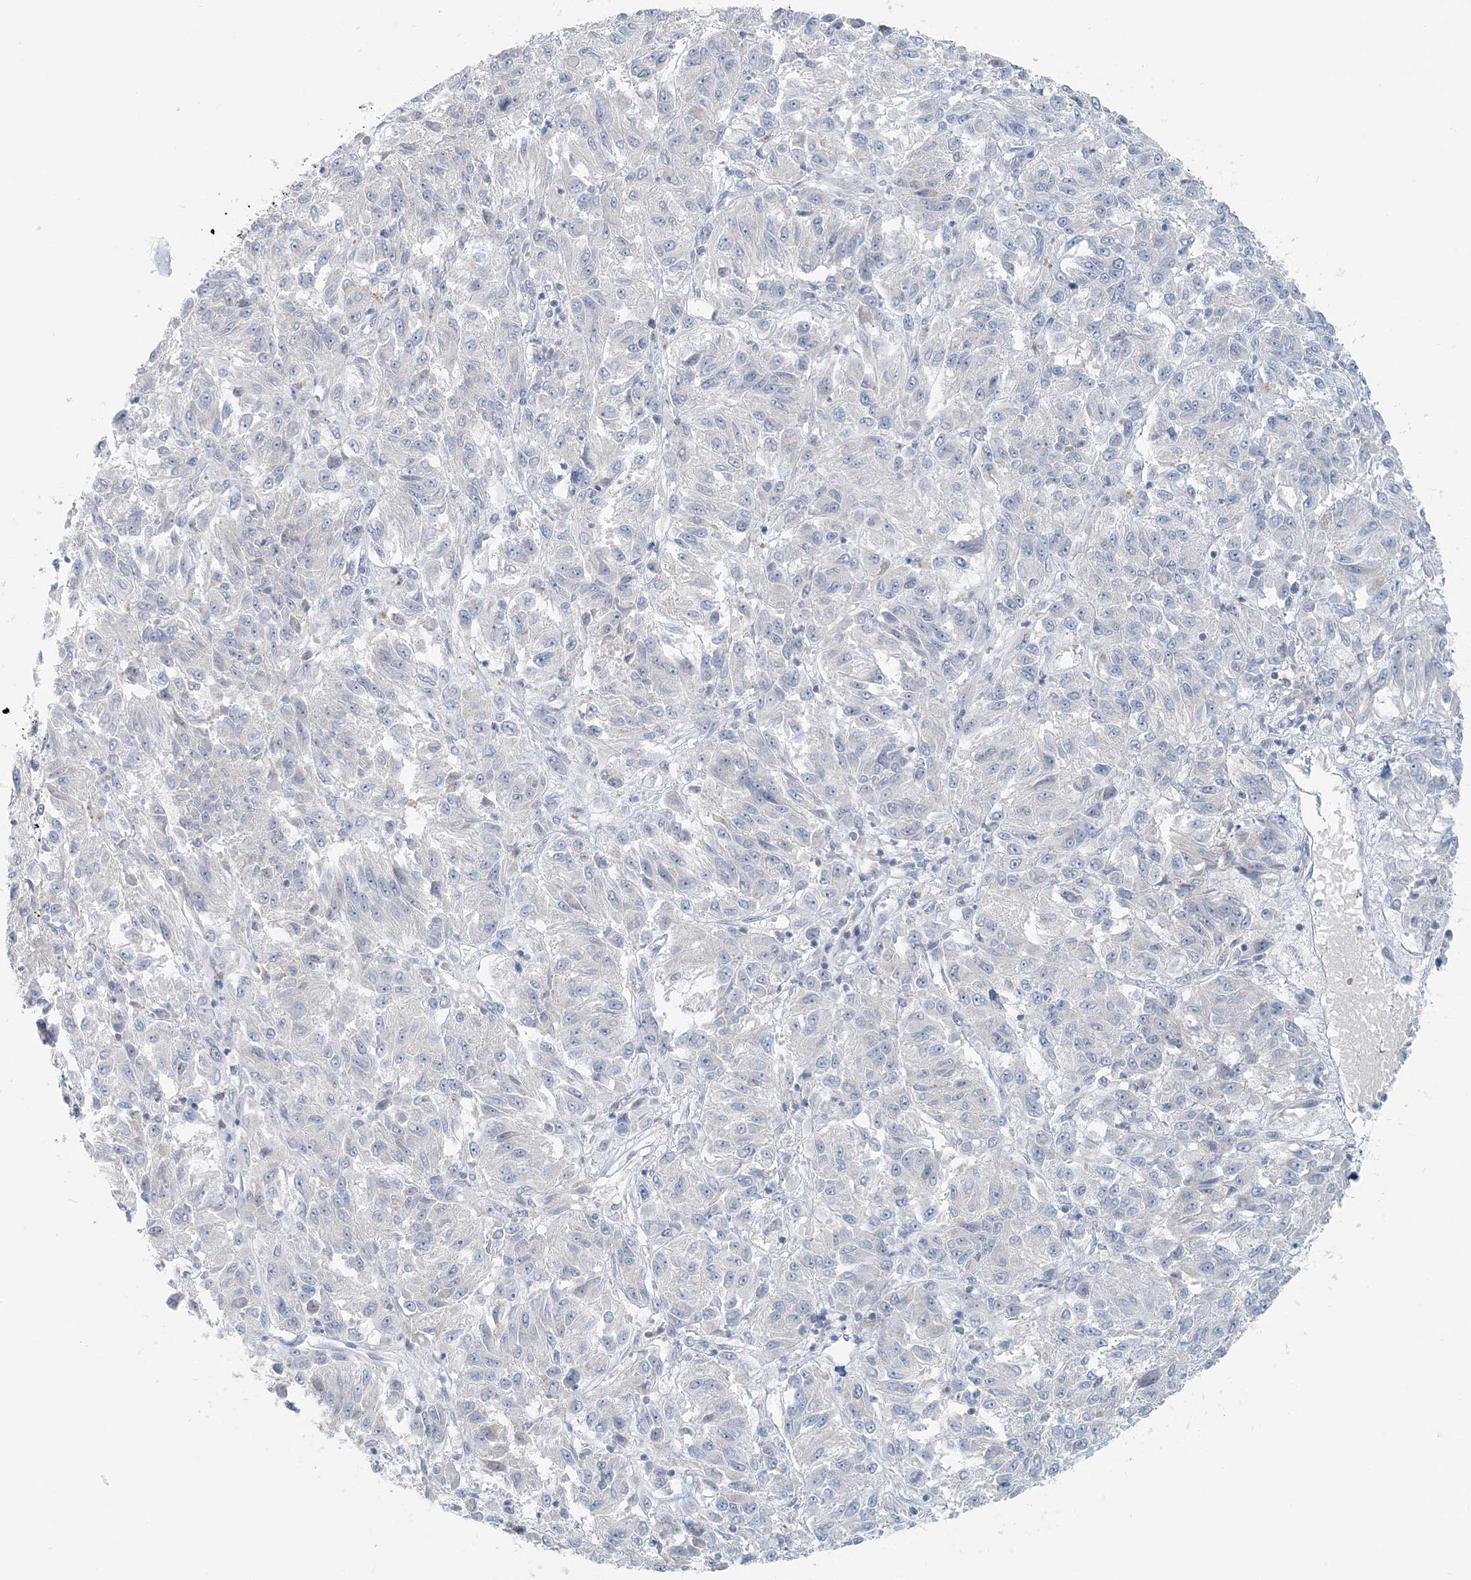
{"staining": {"intensity": "negative", "quantity": "none", "location": "none"}, "tissue": "melanoma", "cell_type": "Tumor cells", "image_type": "cancer", "snomed": [{"axis": "morphology", "description": "Malignant melanoma, Metastatic site"}, {"axis": "topography", "description": "Lung"}], "caption": "This is a histopathology image of IHC staining of malignant melanoma (metastatic site), which shows no expression in tumor cells.", "gene": "NAA11", "patient": {"sex": "male", "age": 64}}